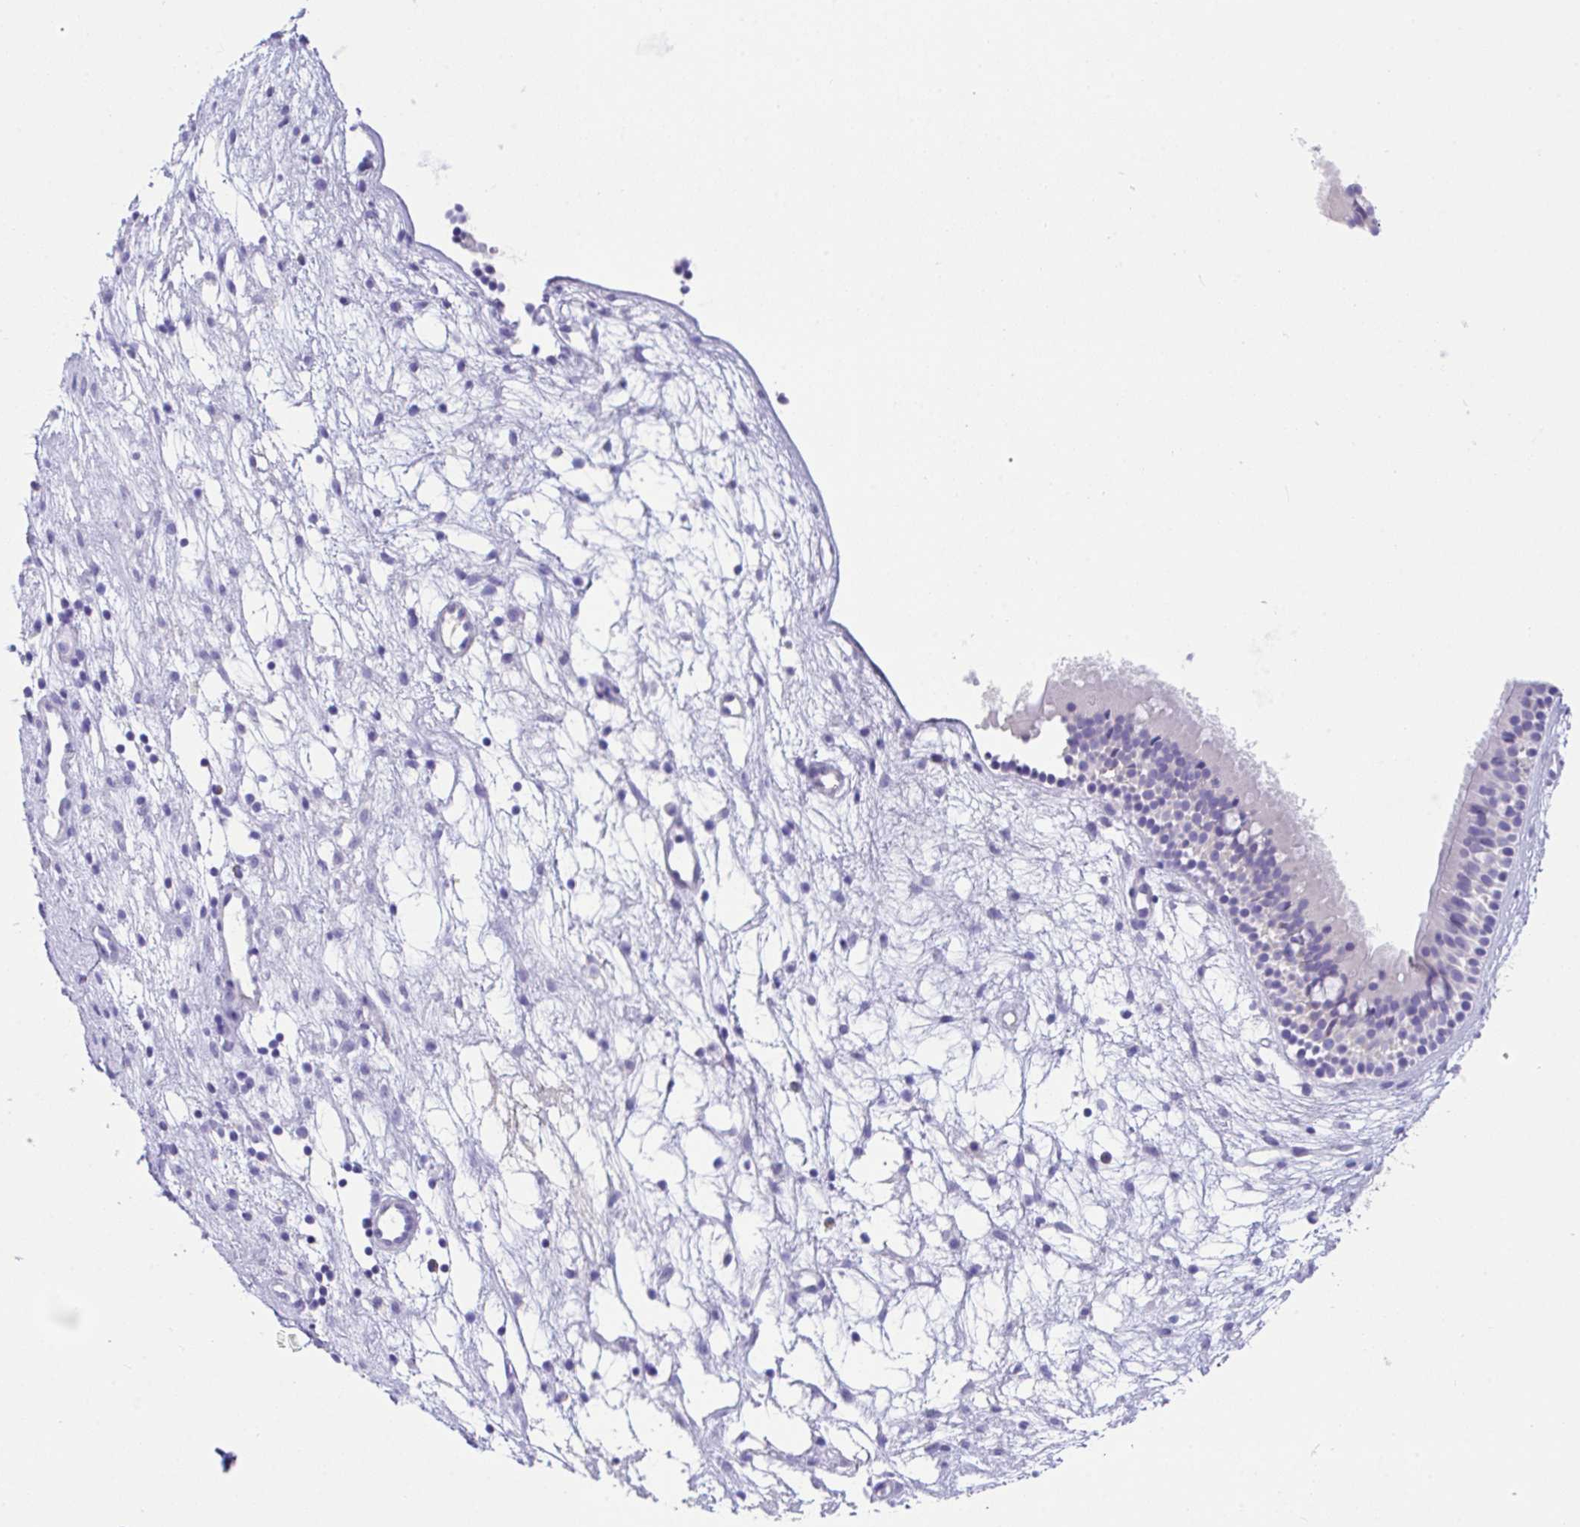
{"staining": {"intensity": "negative", "quantity": "none", "location": "none"}, "tissue": "nasopharynx", "cell_type": "Respiratory epithelial cells", "image_type": "normal", "snomed": [{"axis": "morphology", "description": "Normal tissue, NOS"}, {"axis": "morphology", "description": "Polyp, NOS"}, {"axis": "topography", "description": "Nasopharynx"}], "caption": "This is a image of immunohistochemistry (IHC) staining of unremarkable nasopharynx, which shows no expression in respiratory epithelial cells.", "gene": "HACD4", "patient": {"sex": "male", "age": 83}}